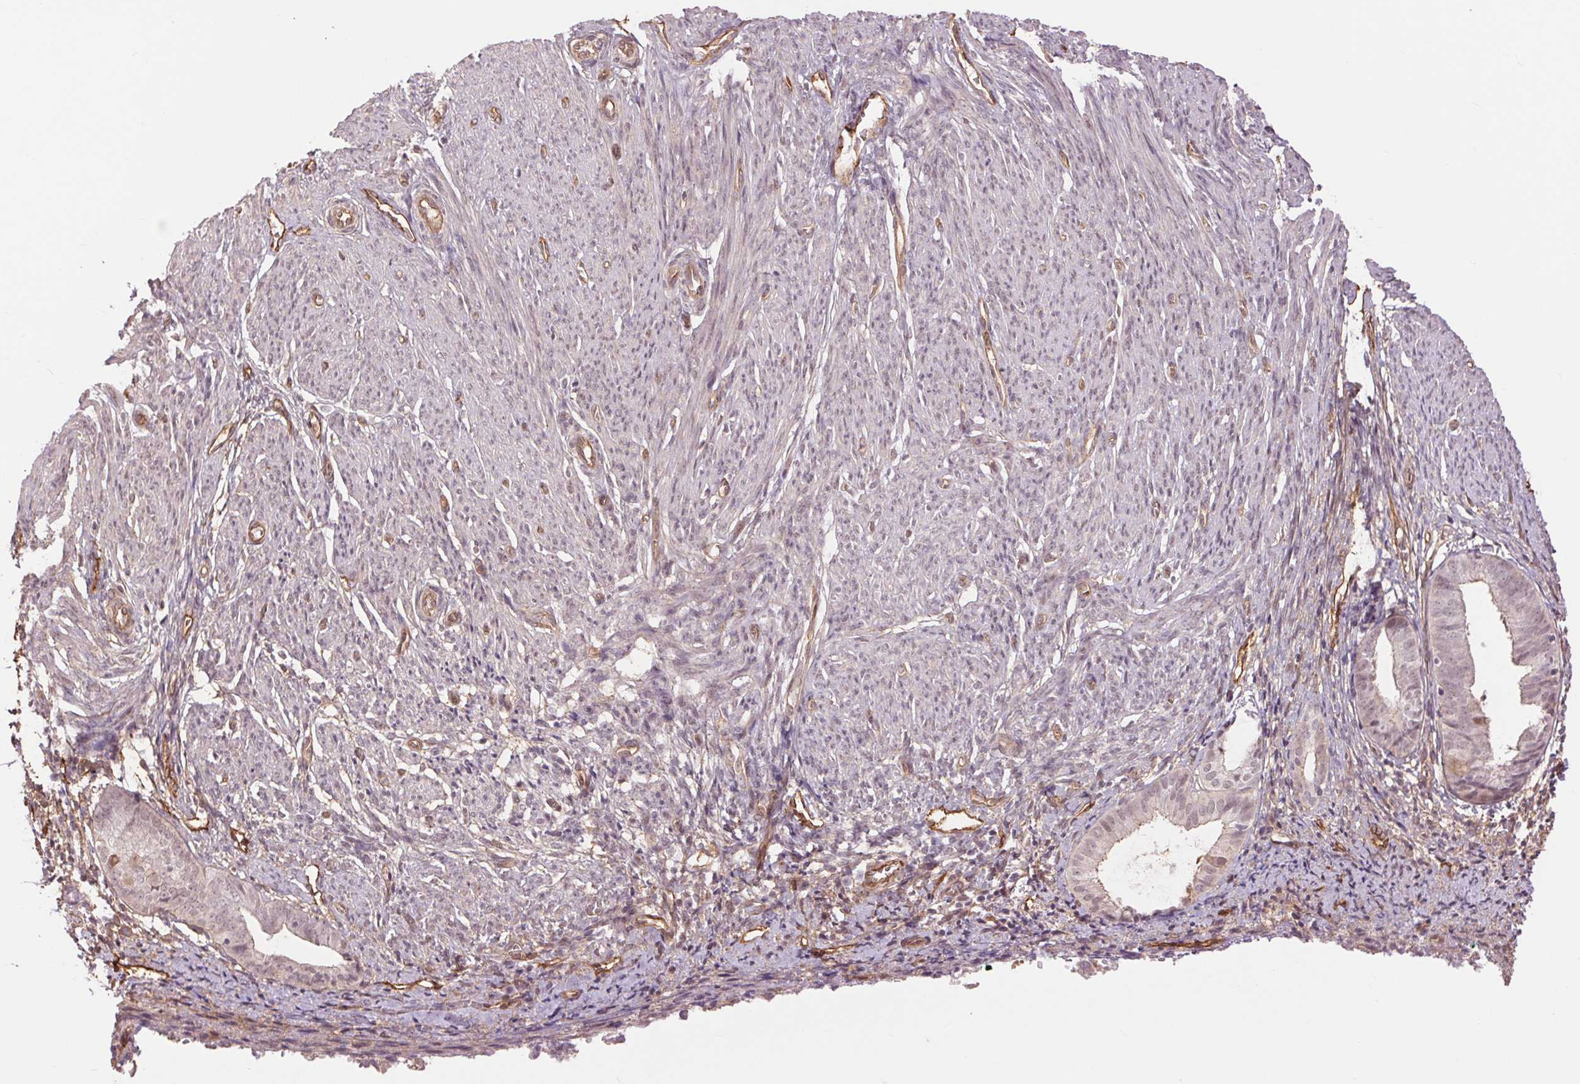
{"staining": {"intensity": "weak", "quantity": ">75%", "location": "cytoplasmic/membranous"}, "tissue": "endometrium", "cell_type": "Cells in endometrial stroma", "image_type": "normal", "snomed": [{"axis": "morphology", "description": "Normal tissue, NOS"}, {"axis": "topography", "description": "Endometrium"}], "caption": "Cells in endometrial stroma exhibit low levels of weak cytoplasmic/membranous positivity in about >75% of cells in benign endometrium.", "gene": "PALM", "patient": {"sex": "female", "age": 50}}